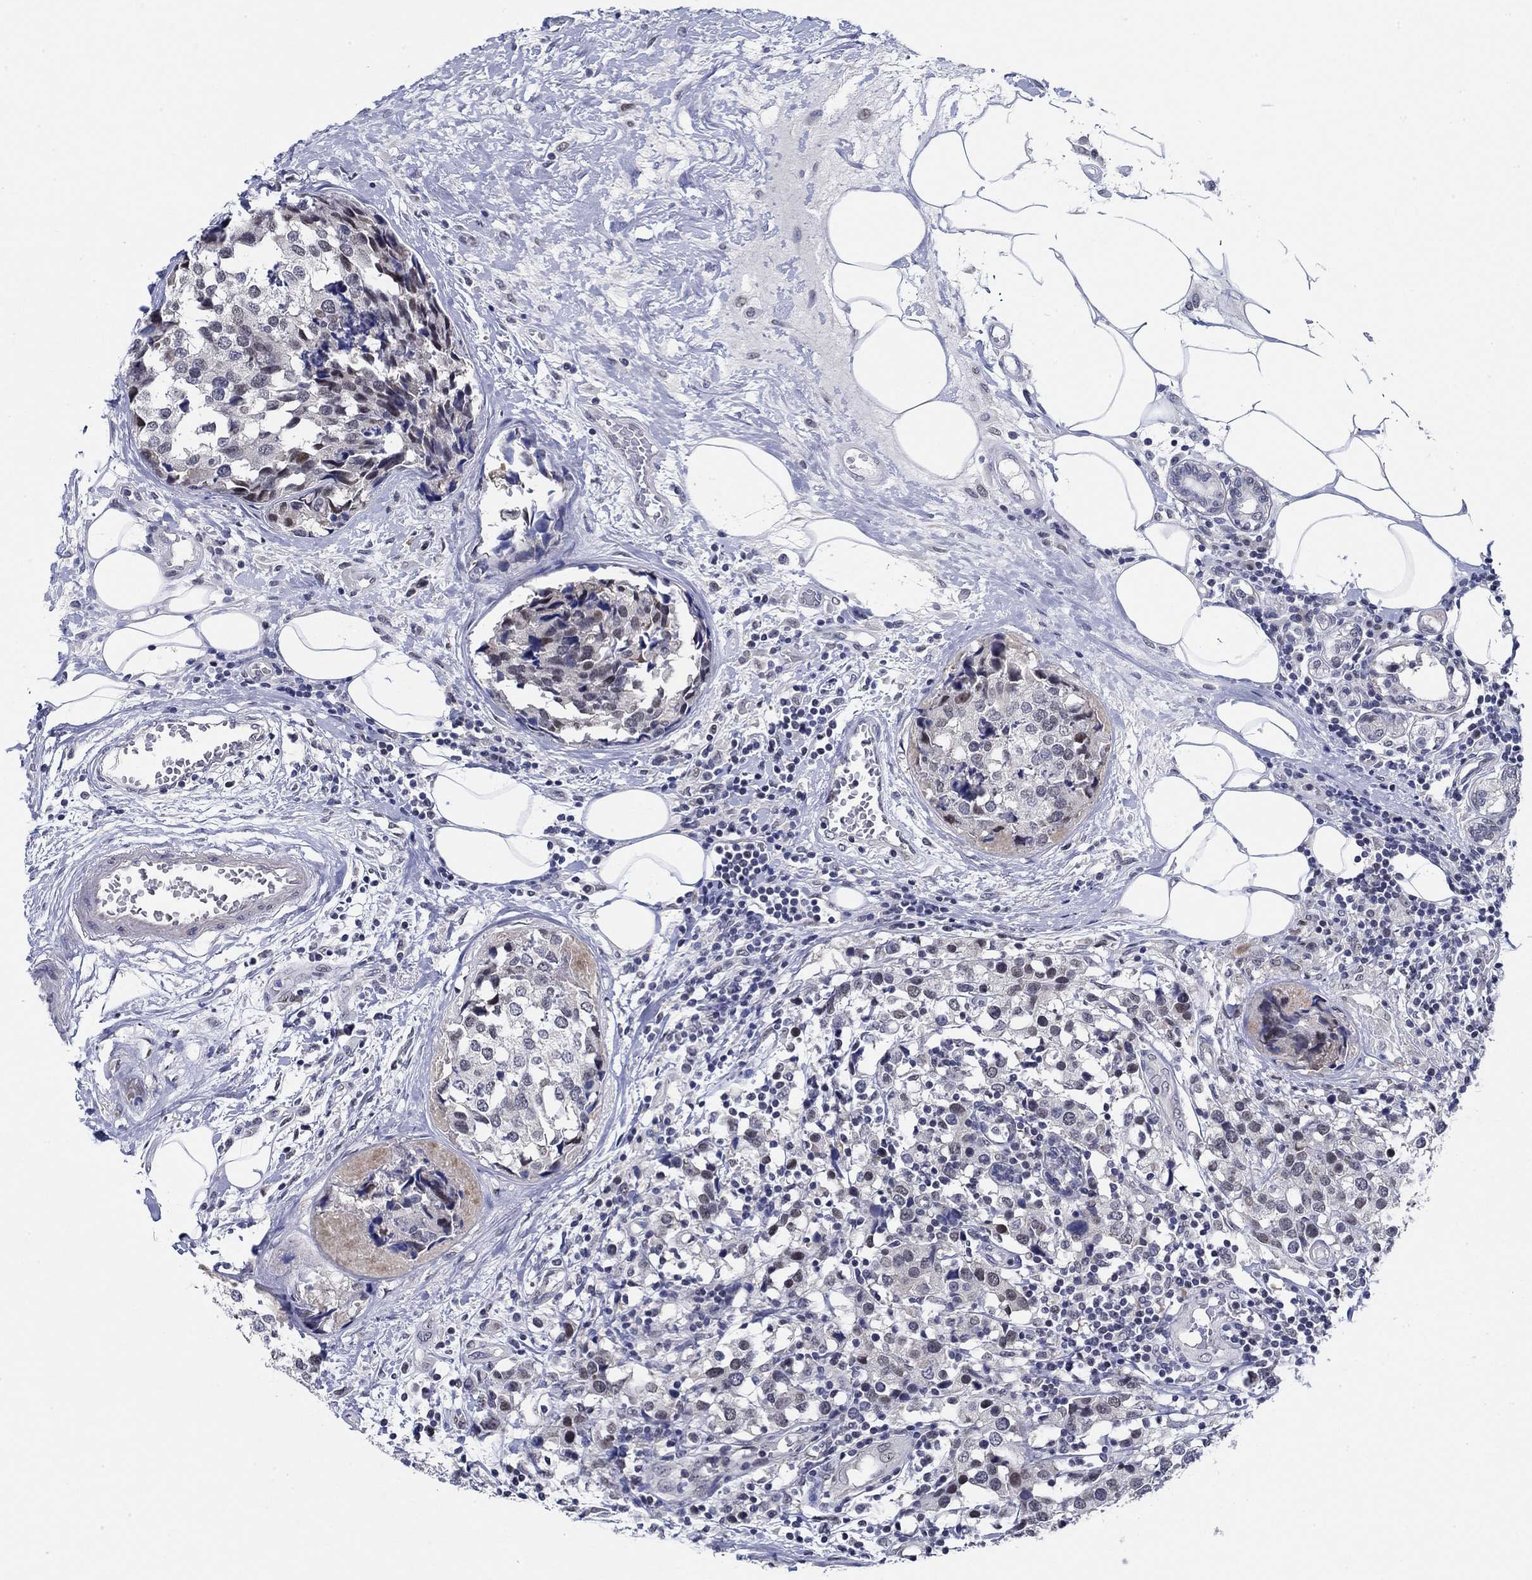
{"staining": {"intensity": "negative", "quantity": "none", "location": "none"}, "tissue": "breast cancer", "cell_type": "Tumor cells", "image_type": "cancer", "snomed": [{"axis": "morphology", "description": "Lobular carcinoma"}, {"axis": "topography", "description": "Breast"}], "caption": "There is no significant positivity in tumor cells of breast cancer.", "gene": "SLC34A1", "patient": {"sex": "female", "age": 59}}